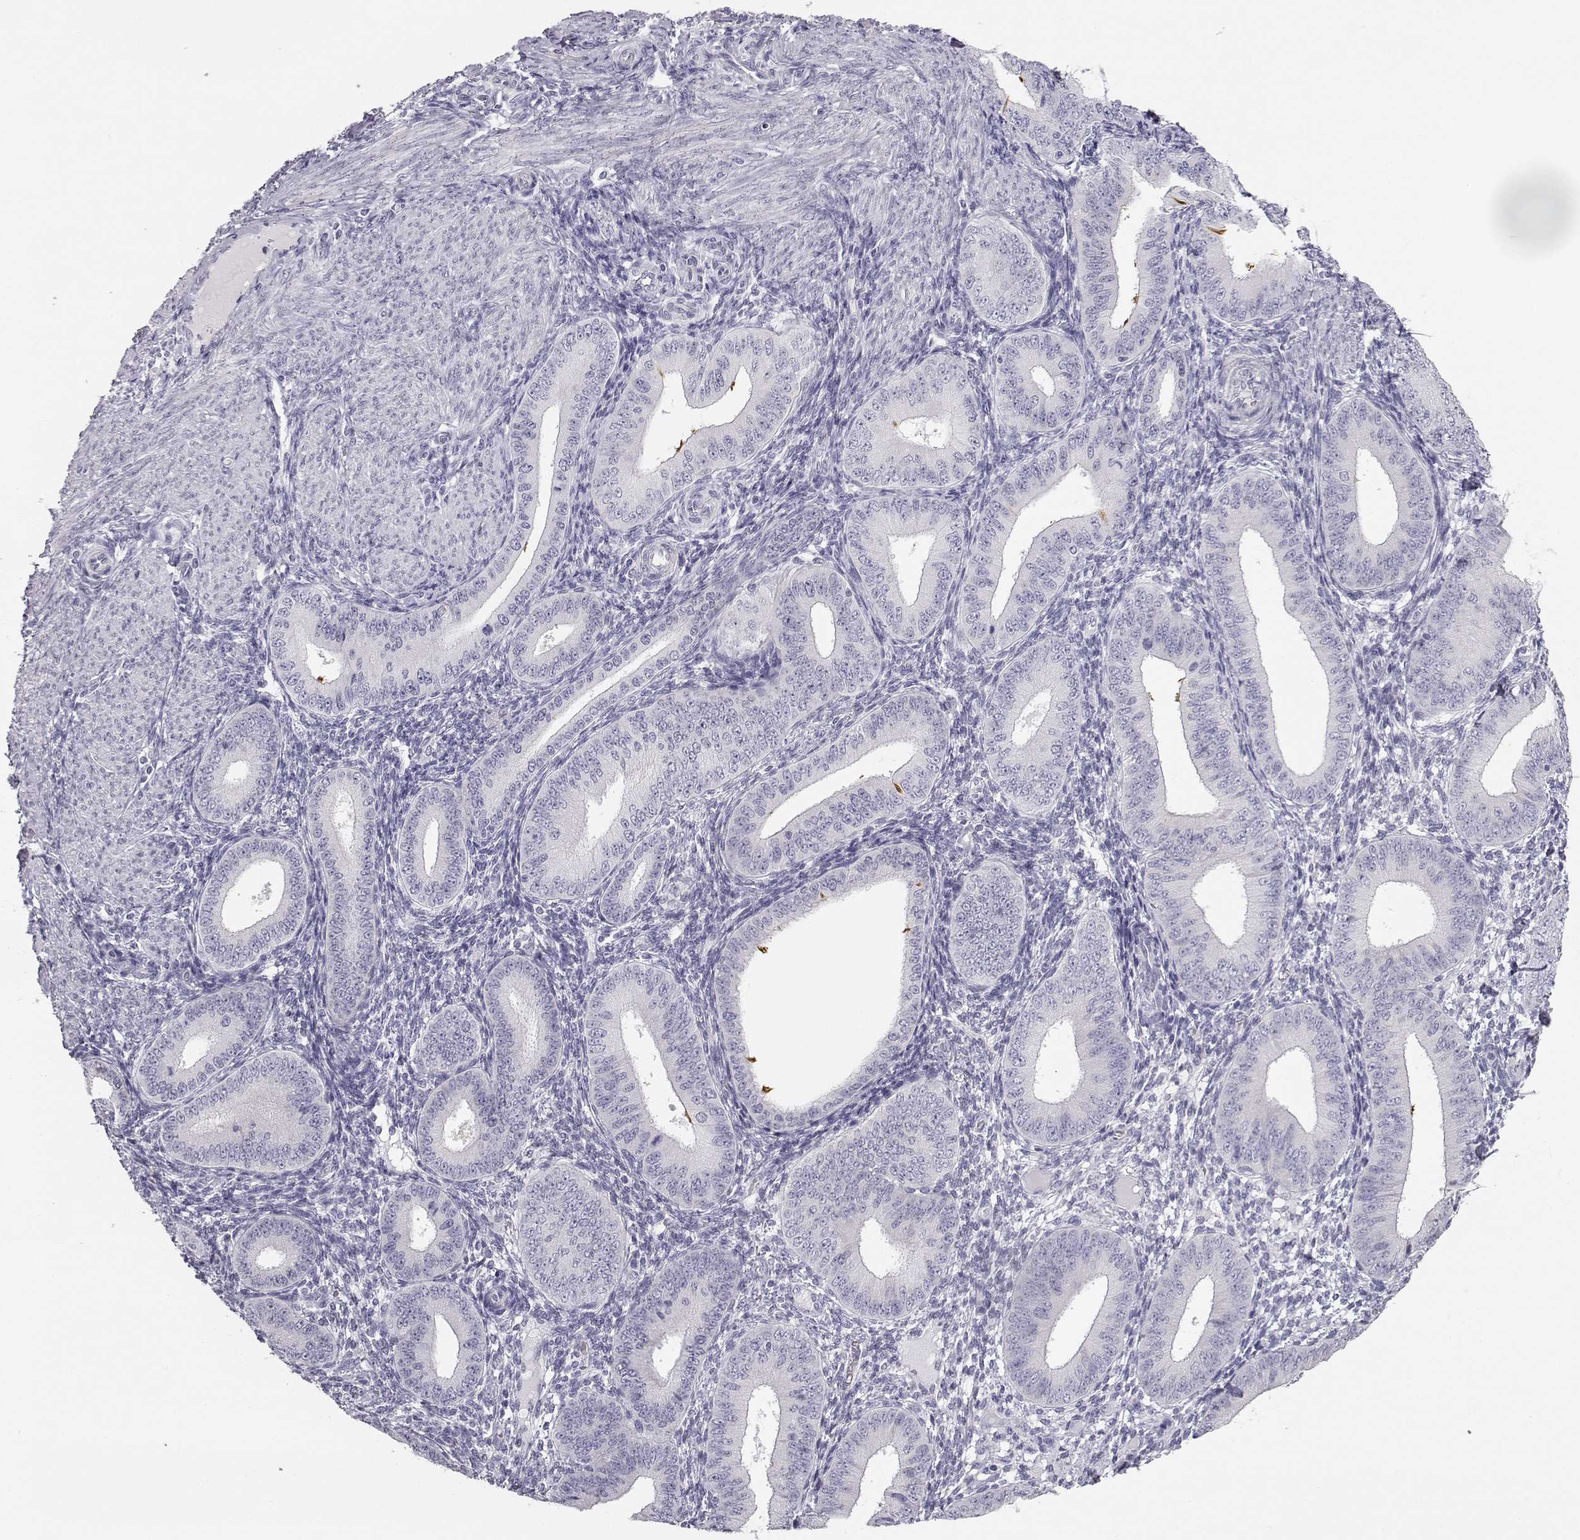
{"staining": {"intensity": "negative", "quantity": "none", "location": "none"}, "tissue": "endometrium", "cell_type": "Cells in endometrial stroma", "image_type": "normal", "snomed": [{"axis": "morphology", "description": "Normal tissue, NOS"}, {"axis": "topography", "description": "Endometrium"}], "caption": "Cells in endometrial stroma show no significant protein positivity in benign endometrium.", "gene": "MYCBPAP", "patient": {"sex": "female", "age": 39}}